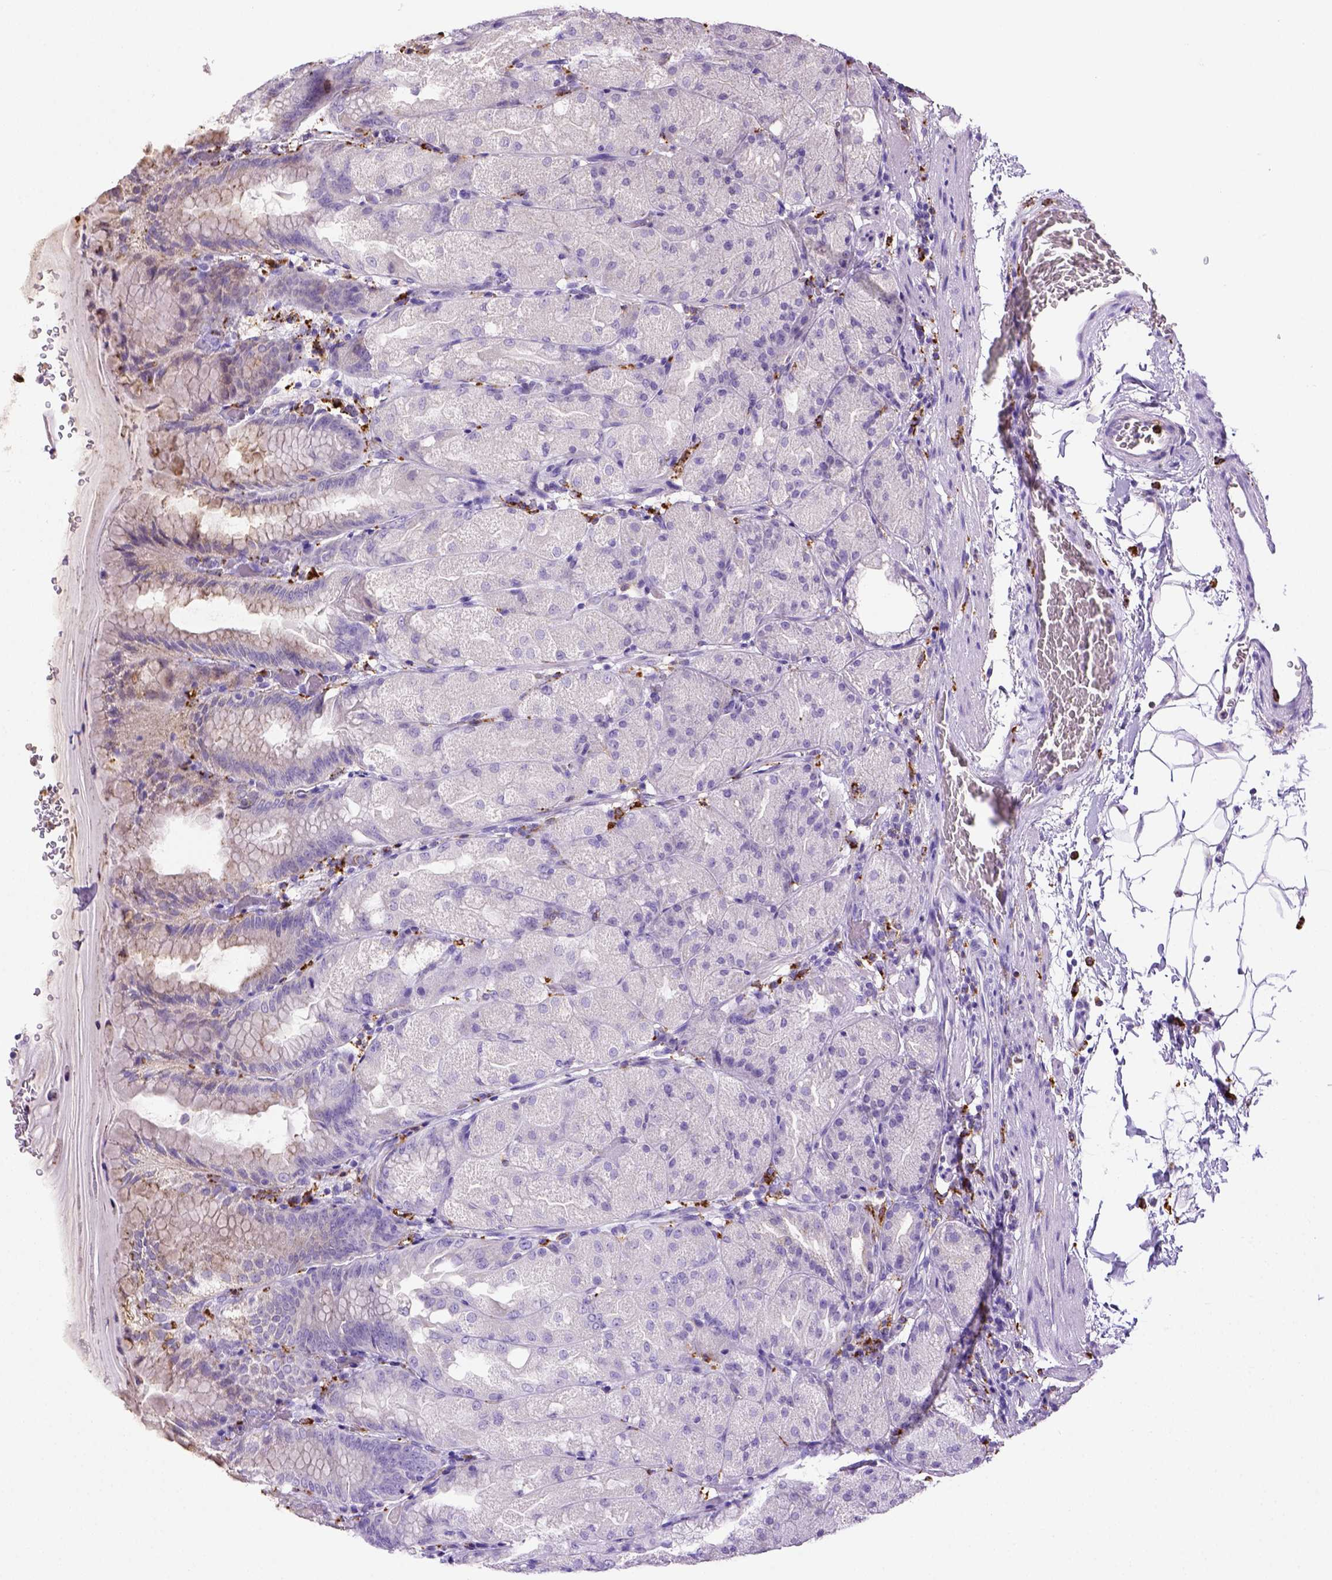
{"staining": {"intensity": "negative", "quantity": "none", "location": "none"}, "tissue": "stomach", "cell_type": "Glandular cells", "image_type": "normal", "snomed": [{"axis": "morphology", "description": "Normal tissue, NOS"}, {"axis": "topography", "description": "Stomach, upper"}, {"axis": "topography", "description": "Stomach"}, {"axis": "topography", "description": "Stomach, lower"}], "caption": "Glandular cells are negative for protein expression in benign human stomach.", "gene": "CD68", "patient": {"sex": "male", "age": 62}}